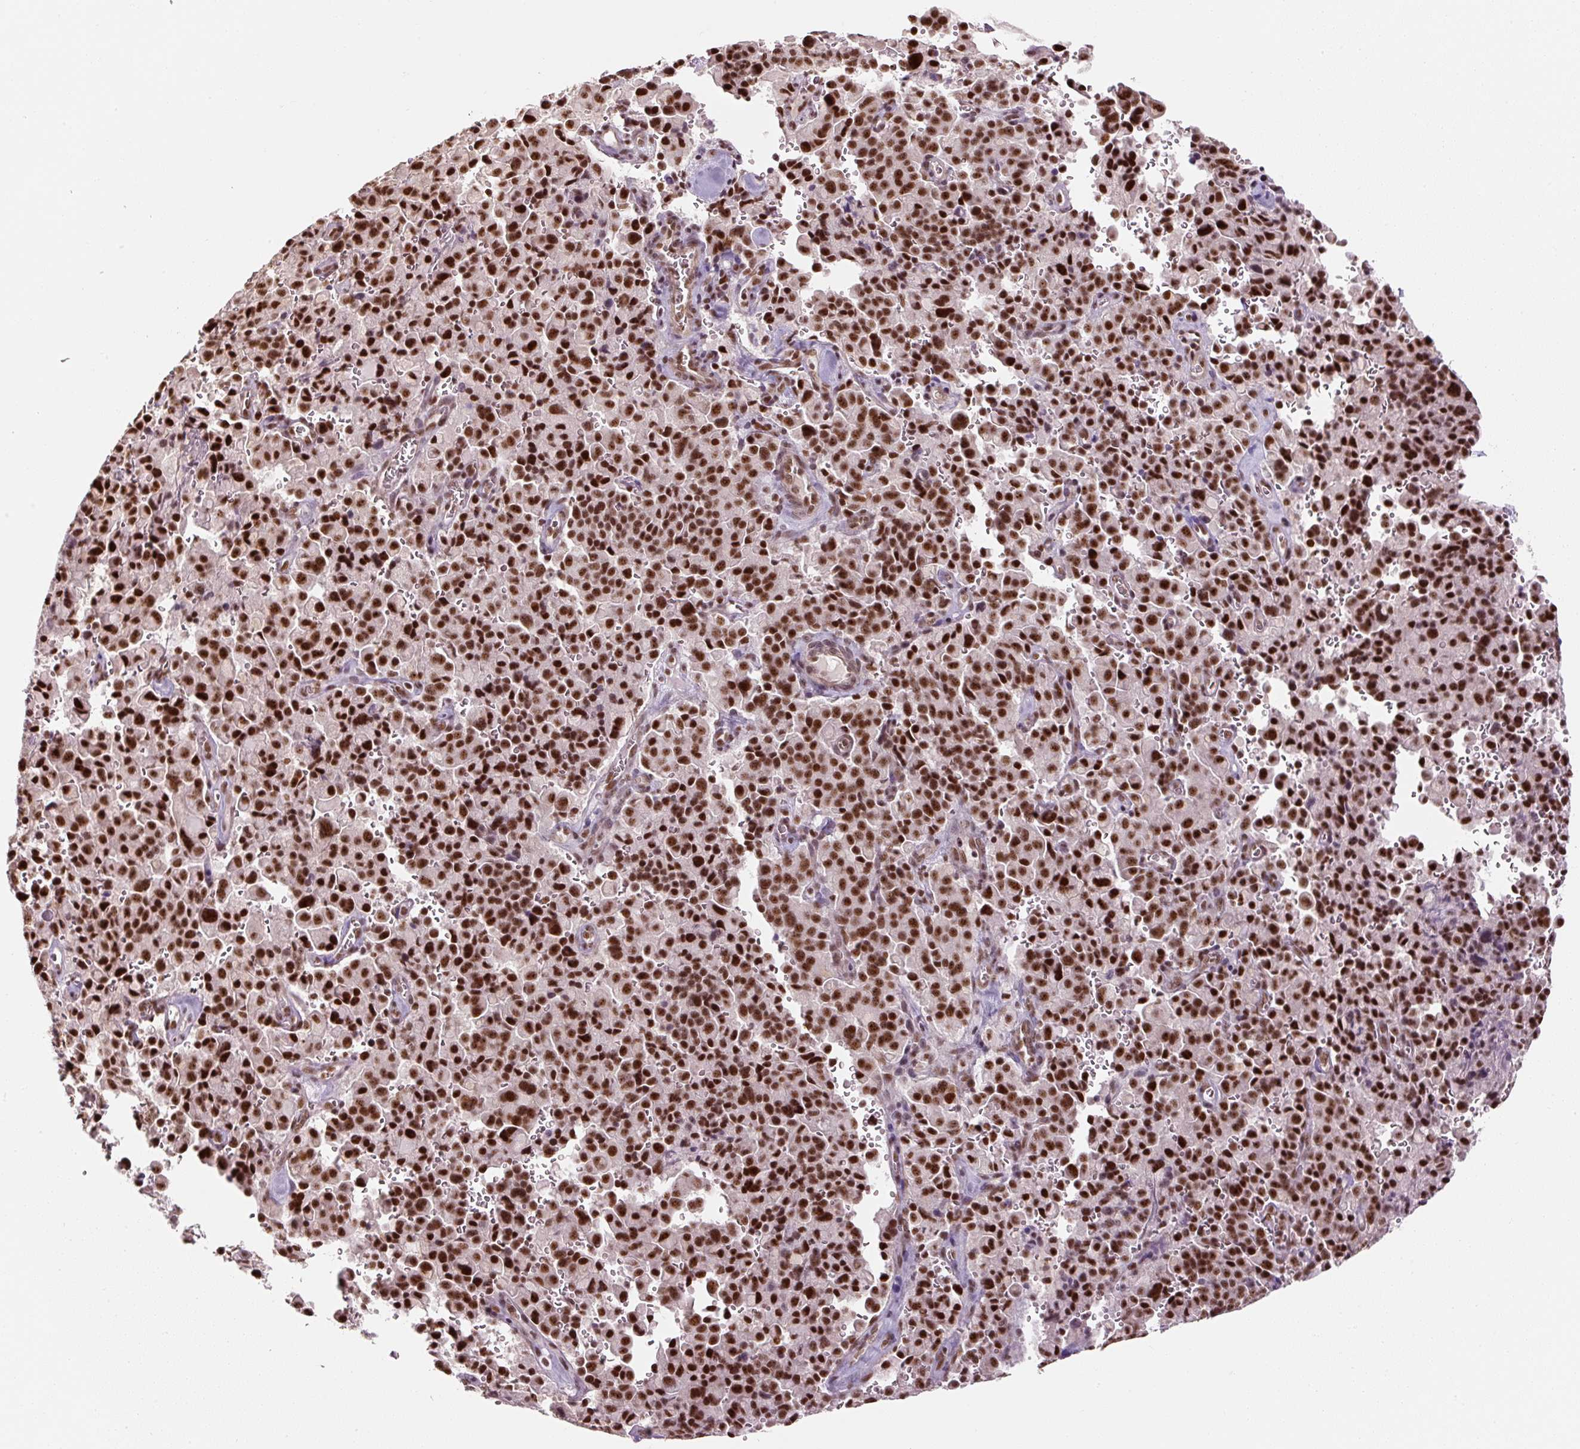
{"staining": {"intensity": "strong", "quantity": ">75%", "location": "nuclear"}, "tissue": "pancreatic cancer", "cell_type": "Tumor cells", "image_type": "cancer", "snomed": [{"axis": "morphology", "description": "Adenocarcinoma, NOS"}, {"axis": "topography", "description": "Pancreas"}], "caption": "About >75% of tumor cells in pancreatic cancer reveal strong nuclear protein staining as visualized by brown immunohistochemical staining.", "gene": "U2AF2", "patient": {"sex": "male", "age": 65}}